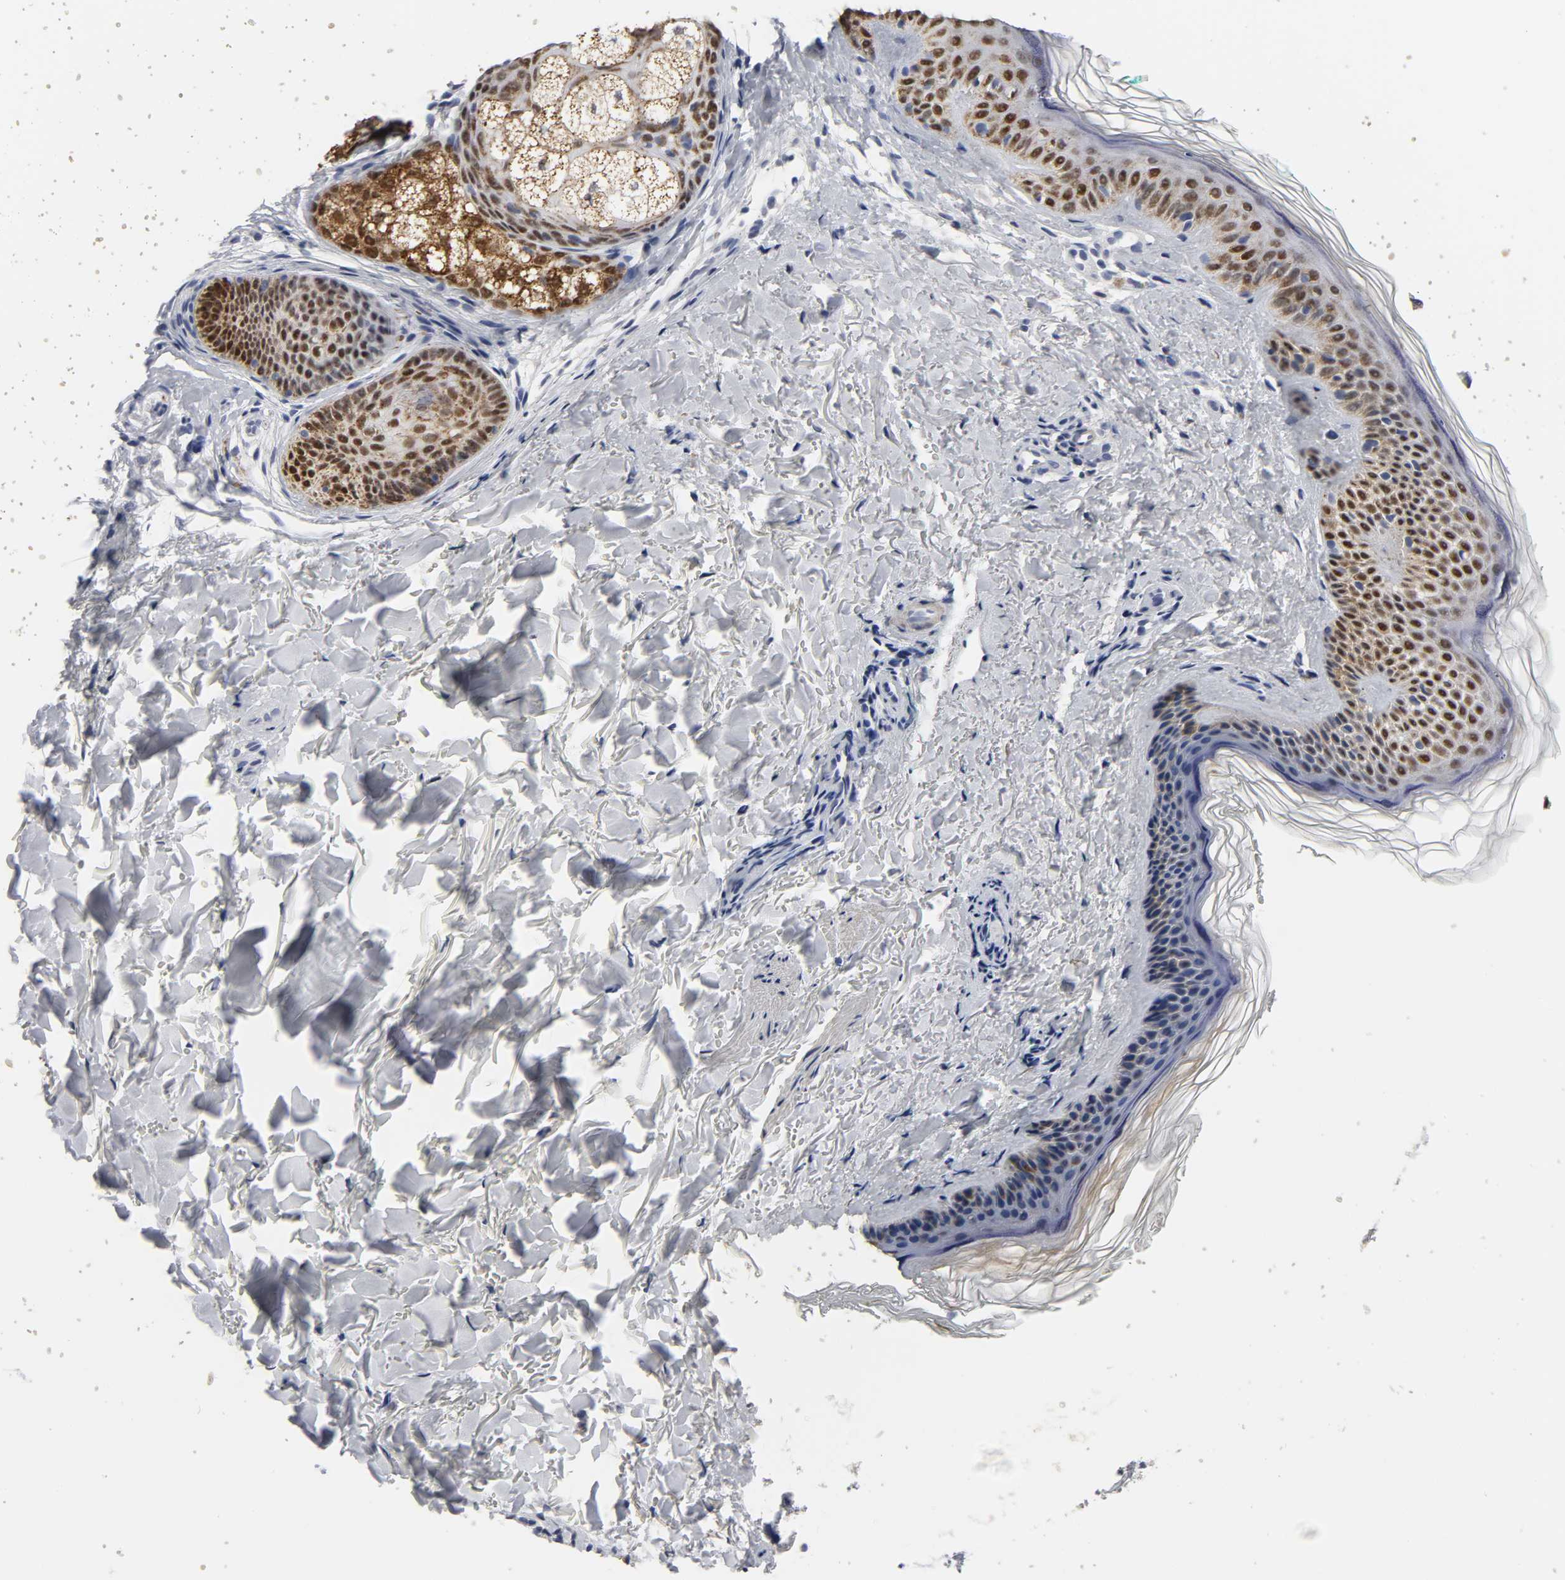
{"staining": {"intensity": "negative", "quantity": "none", "location": "none"}, "tissue": "skin", "cell_type": "Fibroblasts", "image_type": "normal", "snomed": [{"axis": "morphology", "description": "Normal tissue, NOS"}, {"axis": "topography", "description": "Skin"}], "caption": "This is an immunohistochemistry (IHC) photomicrograph of benign skin. There is no positivity in fibroblasts.", "gene": "GRHL2", "patient": {"sex": "male", "age": 71}}